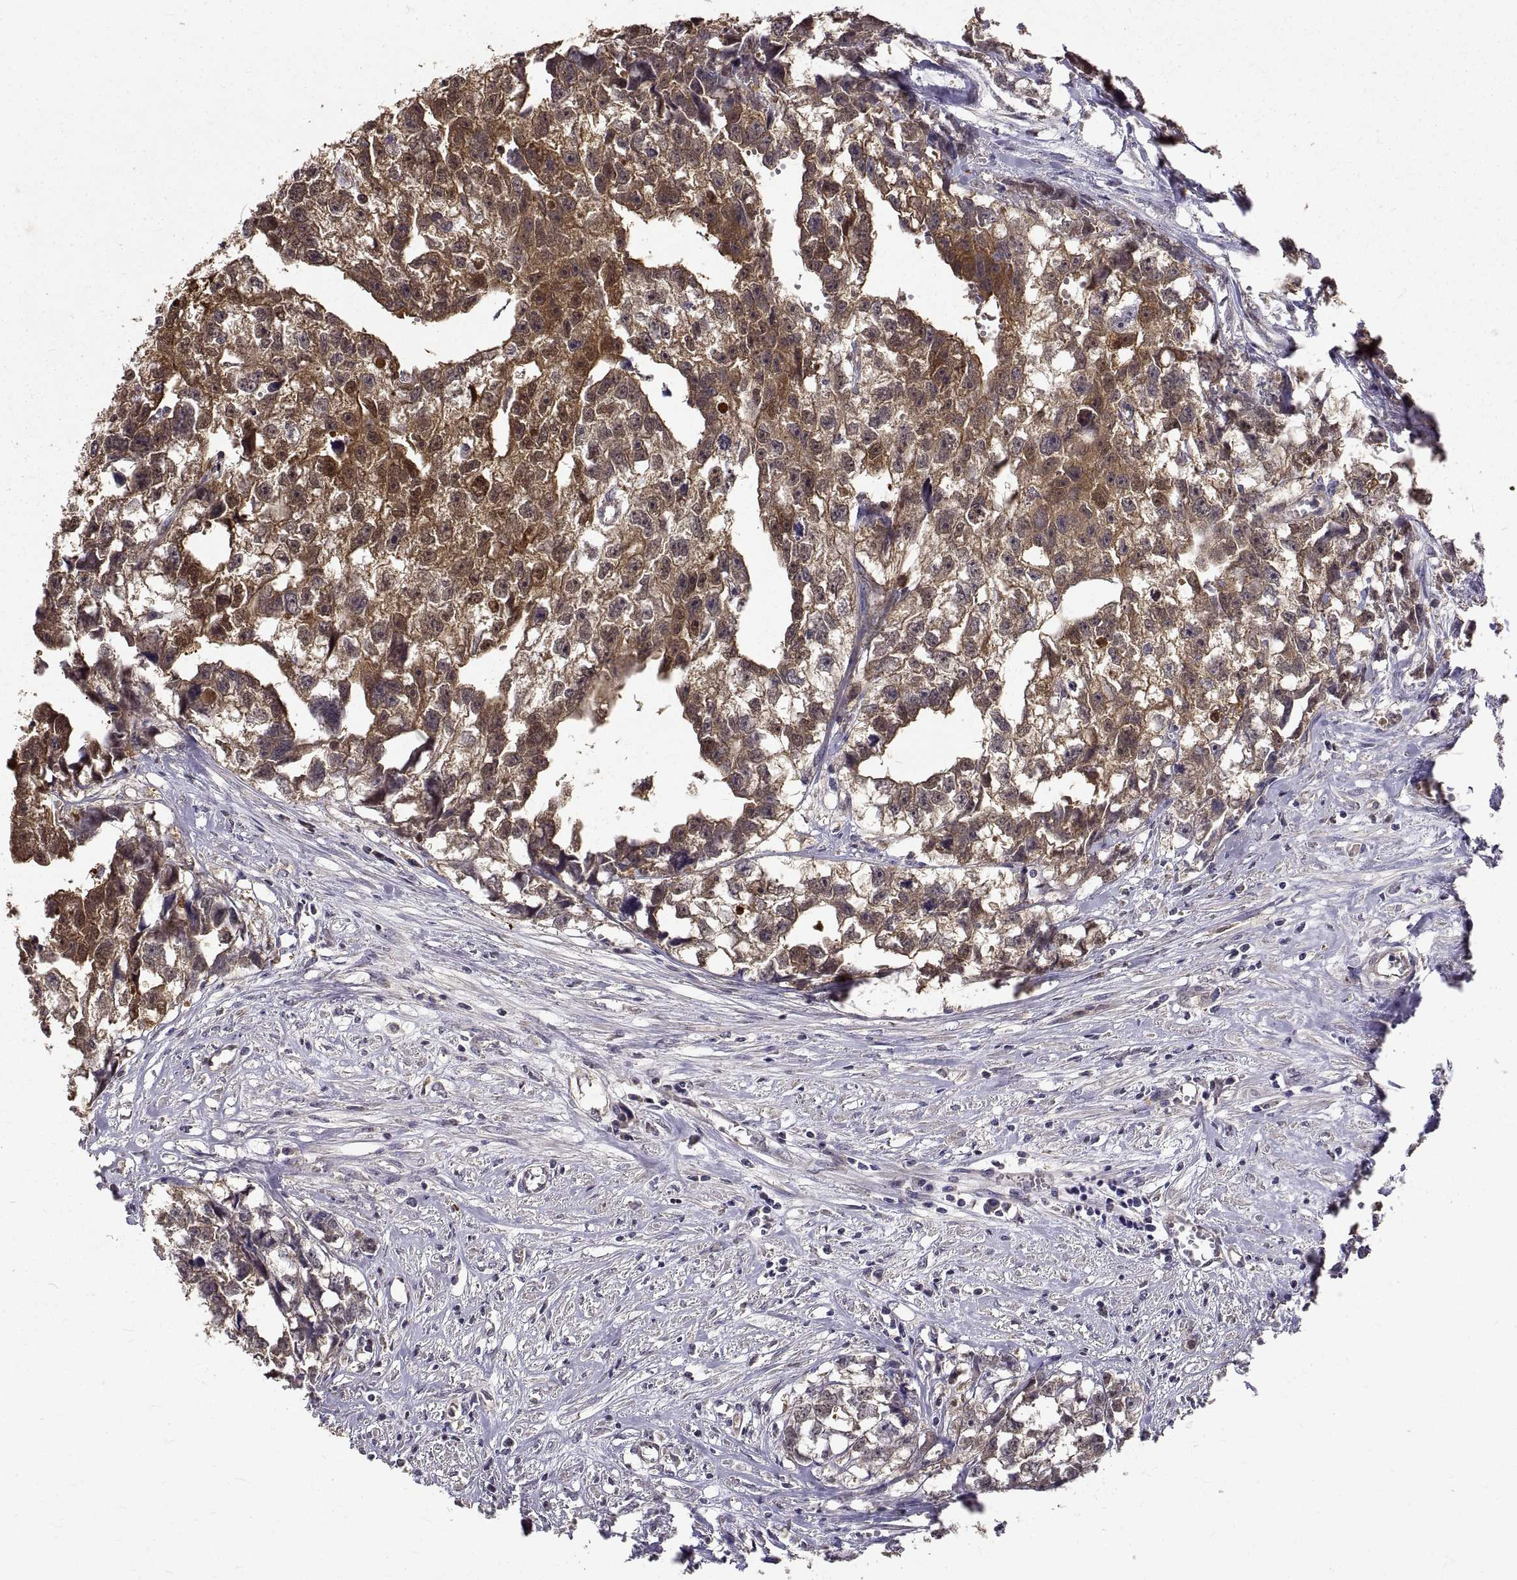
{"staining": {"intensity": "moderate", "quantity": "25%-75%", "location": "cytoplasmic/membranous"}, "tissue": "testis cancer", "cell_type": "Tumor cells", "image_type": "cancer", "snomed": [{"axis": "morphology", "description": "Carcinoma, Embryonal, NOS"}, {"axis": "morphology", "description": "Teratoma, malignant, NOS"}, {"axis": "topography", "description": "Testis"}], "caption": "Testis malignant teratoma was stained to show a protein in brown. There is medium levels of moderate cytoplasmic/membranous positivity in about 25%-75% of tumor cells. (DAB (3,3'-diaminobenzidine) IHC, brown staining for protein, blue staining for nuclei).", "gene": "PEA15", "patient": {"sex": "male", "age": 44}}